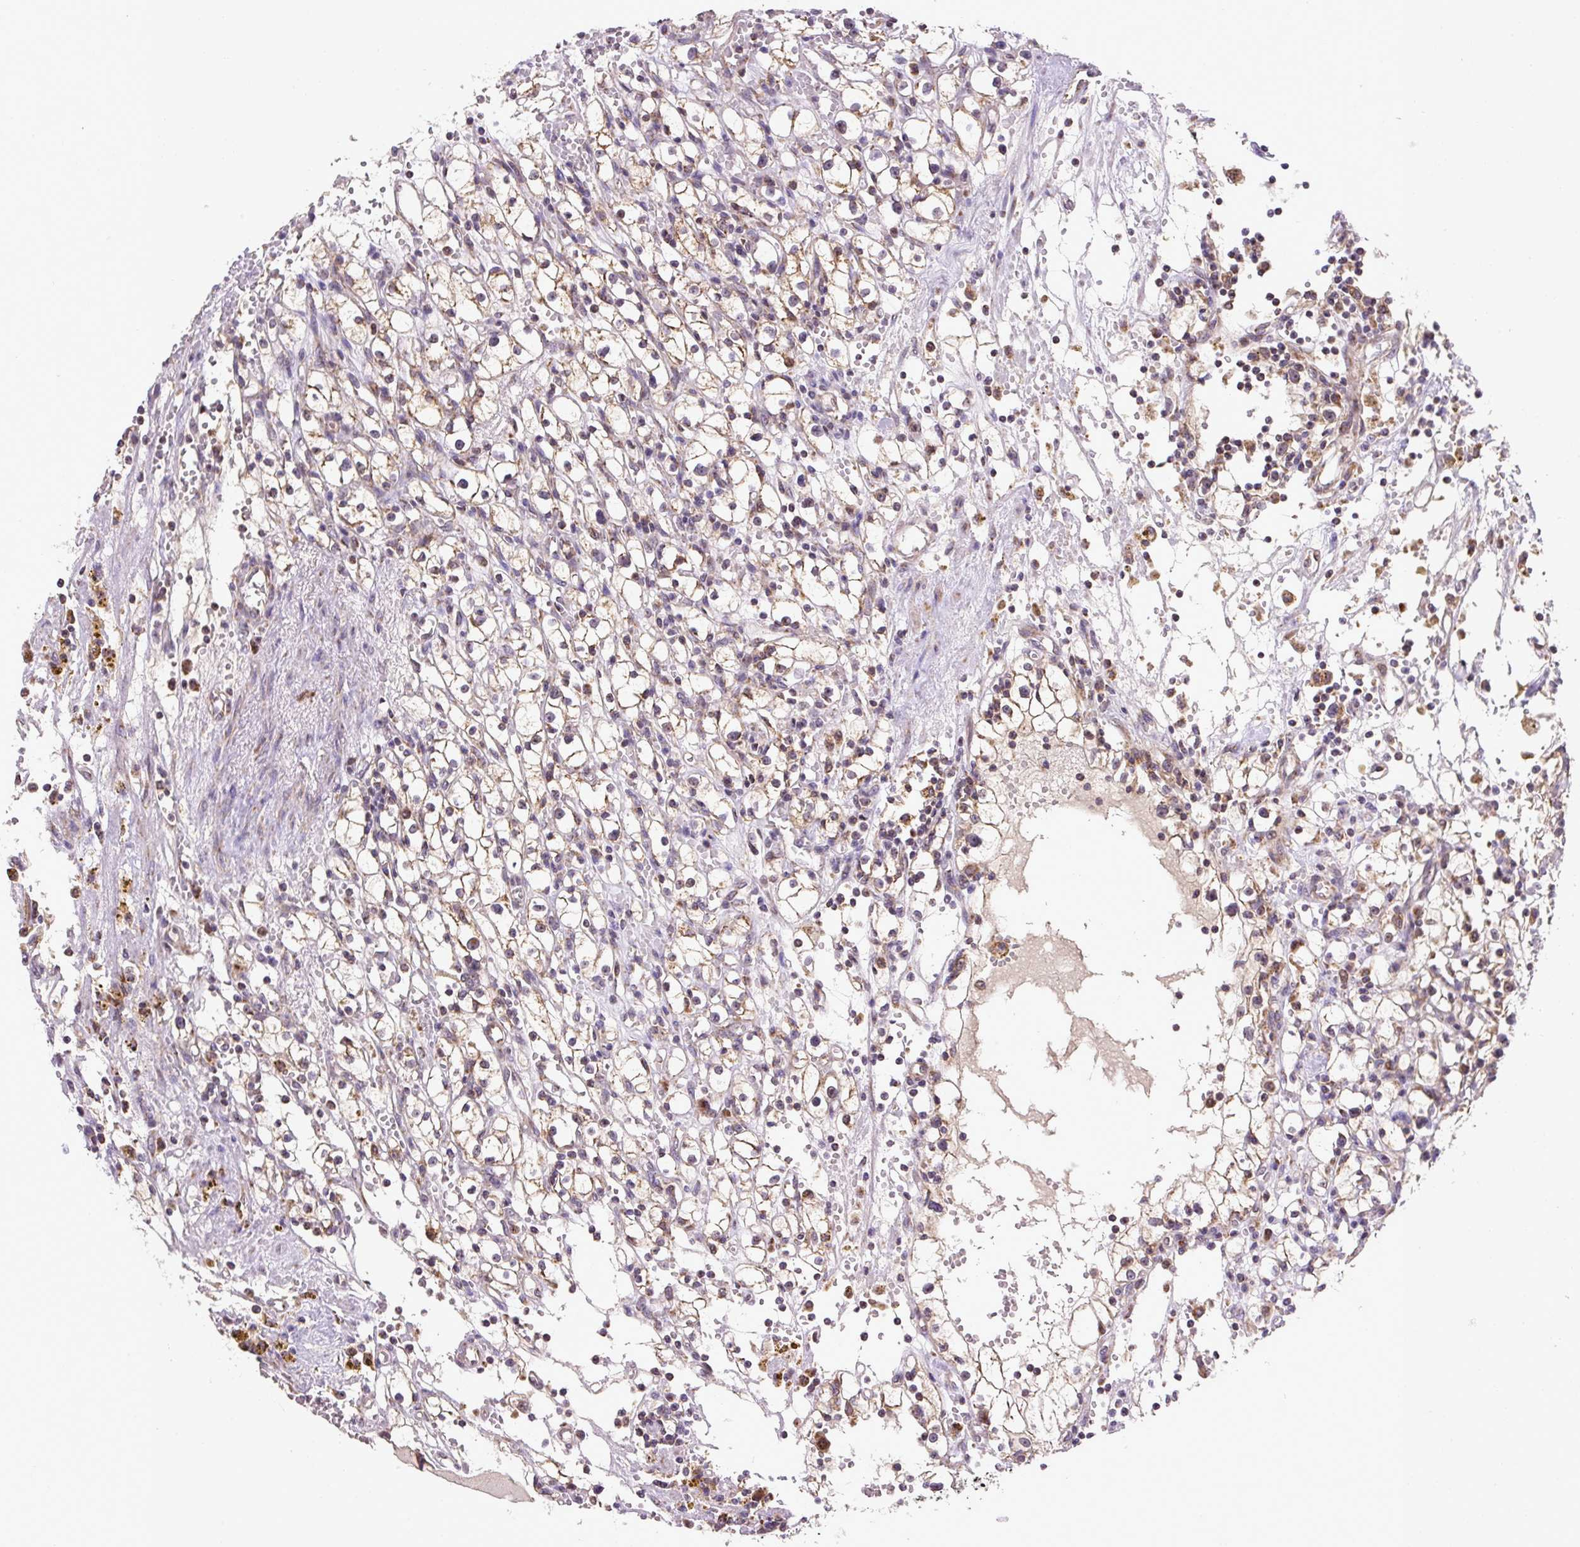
{"staining": {"intensity": "weak", "quantity": ">75%", "location": "cytoplasmic/membranous"}, "tissue": "renal cancer", "cell_type": "Tumor cells", "image_type": "cancer", "snomed": [{"axis": "morphology", "description": "Adenocarcinoma, NOS"}, {"axis": "topography", "description": "Kidney"}], "caption": "Tumor cells exhibit low levels of weak cytoplasmic/membranous positivity in approximately >75% of cells in renal adenocarcinoma. (DAB = brown stain, brightfield microscopy at high magnification).", "gene": "MFSD9", "patient": {"sex": "male", "age": 56}}